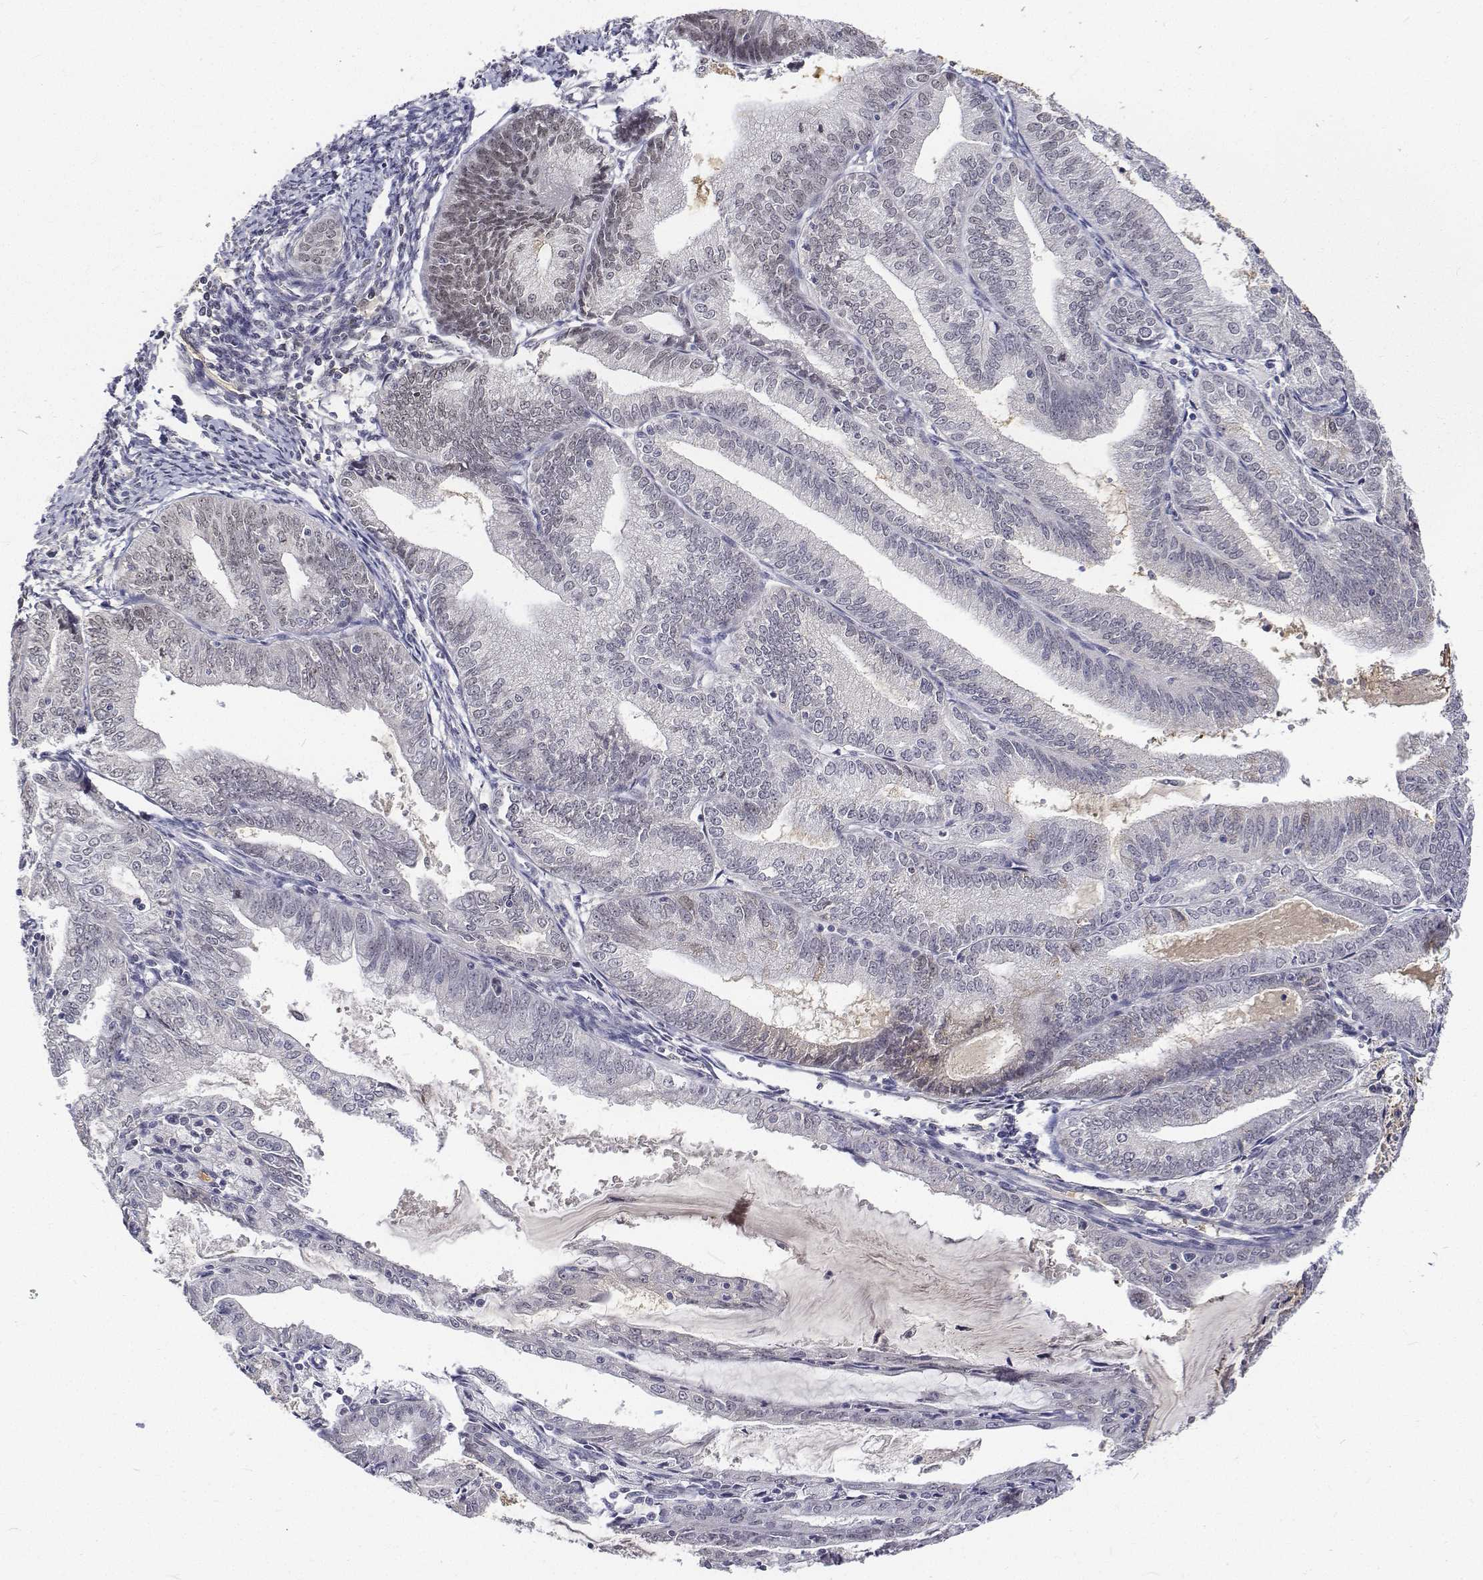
{"staining": {"intensity": "weak", "quantity": "25%-75%", "location": "nuclear"}, "tissue": "endometrial cancer", "cell_type": "Tumor cells", "image_type": "cancer", "snomed": [{"axis": "morphology", "description": "Adenocarcinoma, NOS"}, {"axis": "topography", "description": "Endometrium"}], "caption": "Protein expression analysis of adenocarcinoma (endometrial) reveals weak nuclear staining in about 25%-75% of tumor cells. Using DAB (3,3'-diaminobenzidine) (brown) and hematoxylin (blue) stains, captured at high magnification using brightfield microscopy.", "gene": "ATRX", "patient": {"sex": "female", "age": 70}}